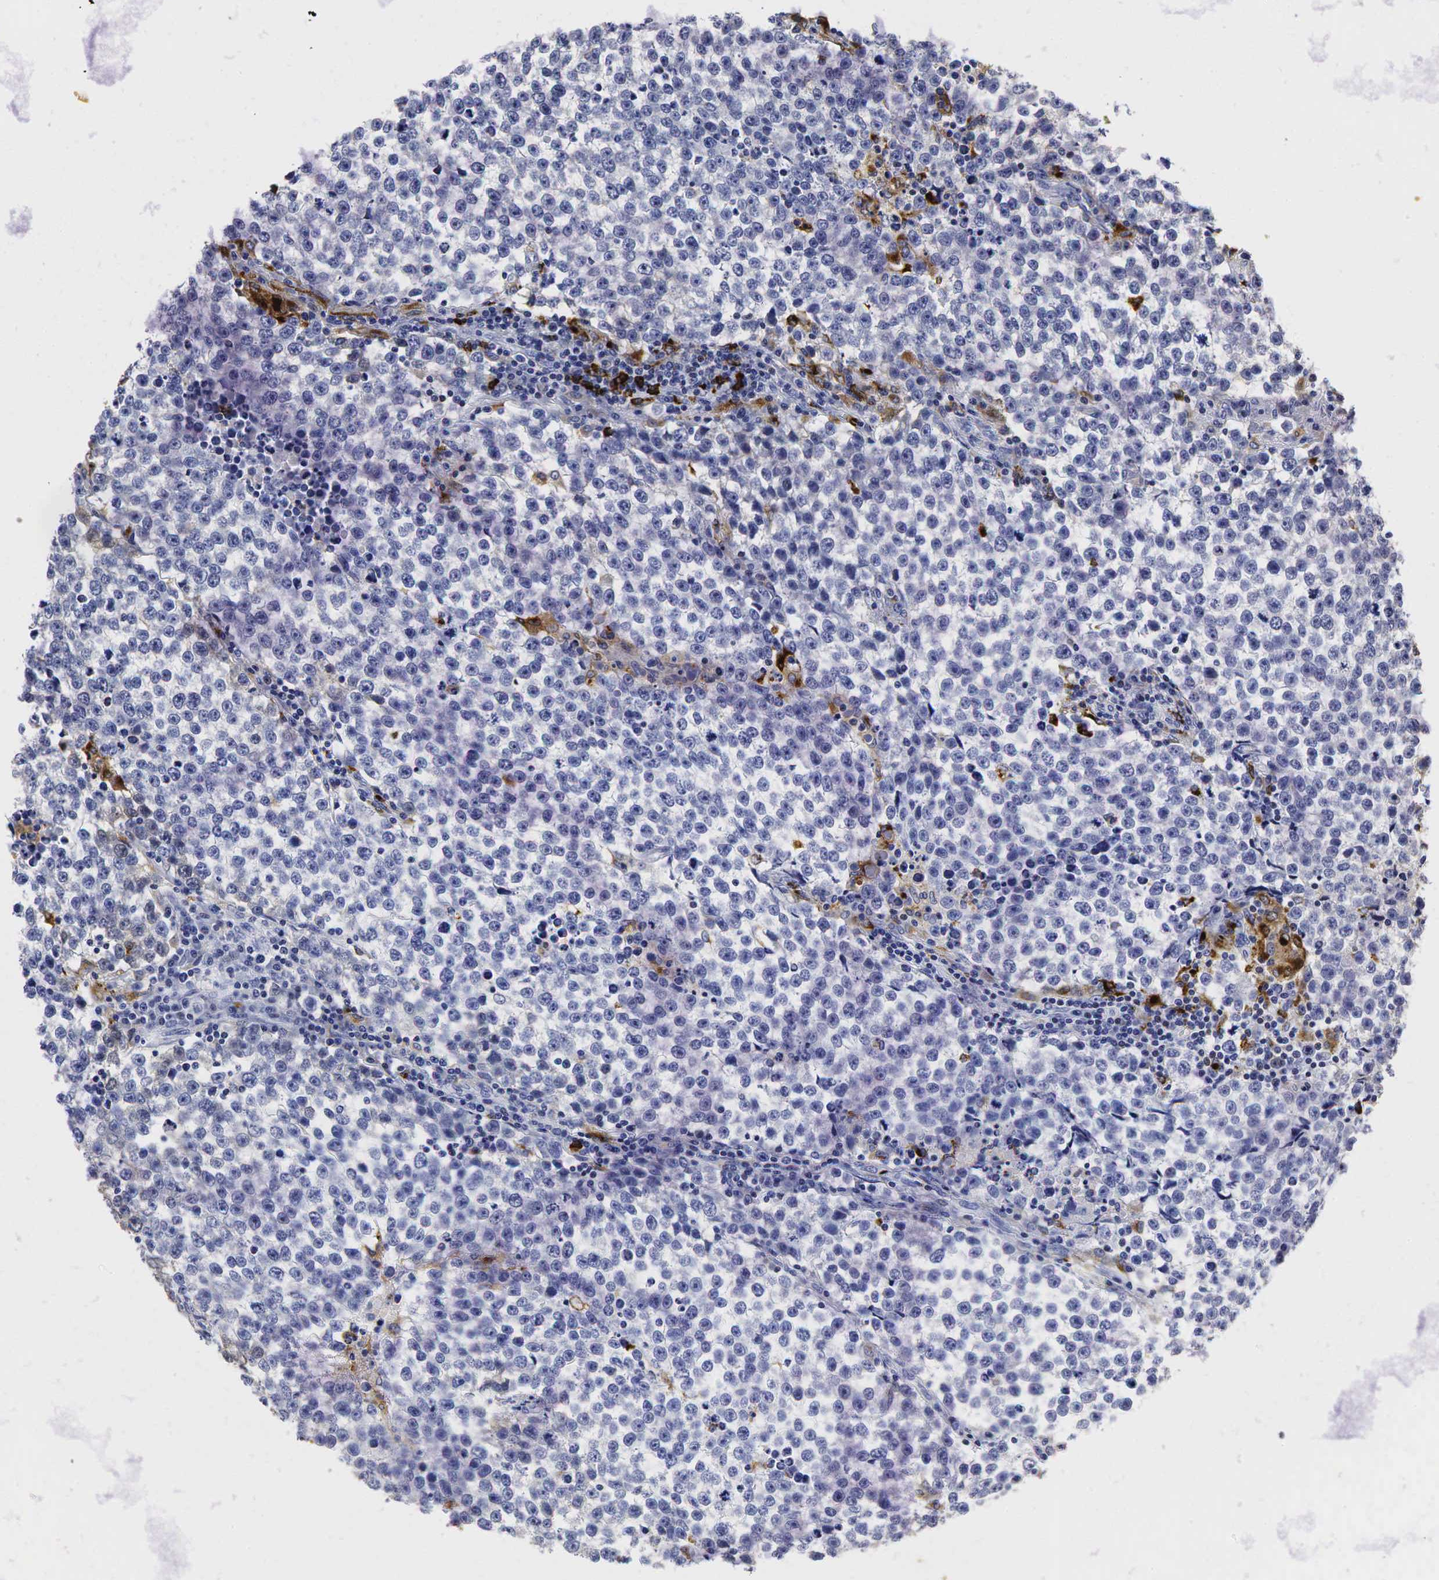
{"staining": {"intensity": "negative", "quantity": "none", "location": "none"}, "tissue": "testis cancer", "cell_type": "Tumor cells", "image_type": "cancer", "snomed": [{"axis": "morphology", "description": "Seminoma, NOS"}, {"axis": "topography", "description": "Testis"}], "caption": "High magnification brightfield microscopy of testis cancer stained with DAB (3,3'-diaminobenzidine) (brown) and counterstained with hematoxylin (blue): tumor cells show no significant positivity. (DAB immunohistochemistry (IHC) with hematoxylin counter stain).", "gene": "LYZ", "patient": {"sex": "male", "age": 36}}